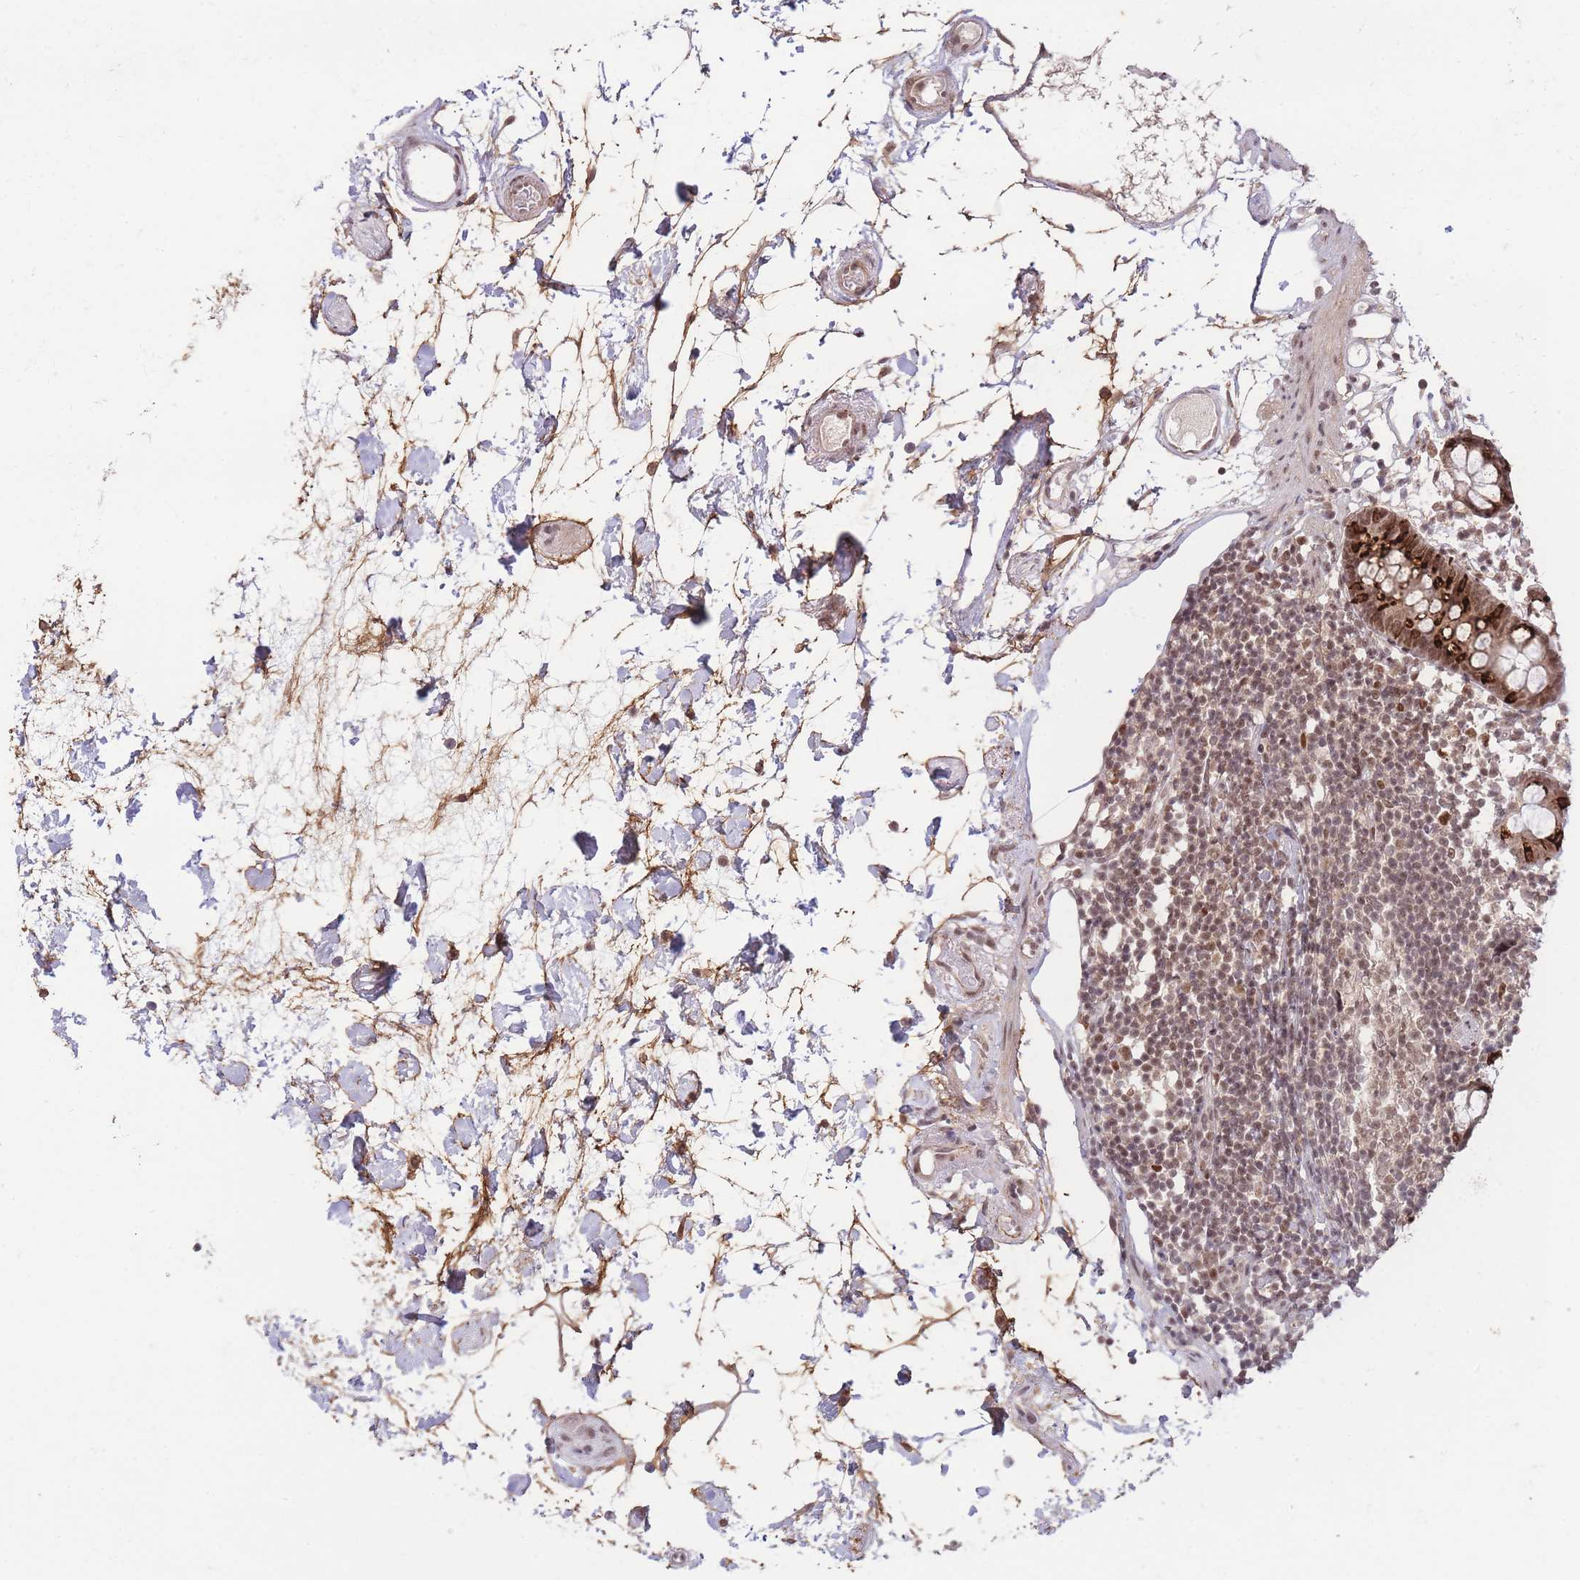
{"staining": {"intensity": "moderate", "quantity": ">75%", "location": "nuclear"}, "tissue": "colon", "cell_type": "Endothelial cells", "image_type": "normal", "snomed": [{"axis": "morphology", "description": "Normal tissue, NOS"}, {"axis": "topography", "description": "Colon"}], "caption": "Moderate nuclear expression is identified in approximately >75% of endothelial cells in unremarkable colon. The protein of interest is stained brown, and the nuclei are stained in blue (DAB IHC with brightfield microscopy, high magnification).", "gene": "CARD8", "patient": {"sex": "female", "age": 84}}